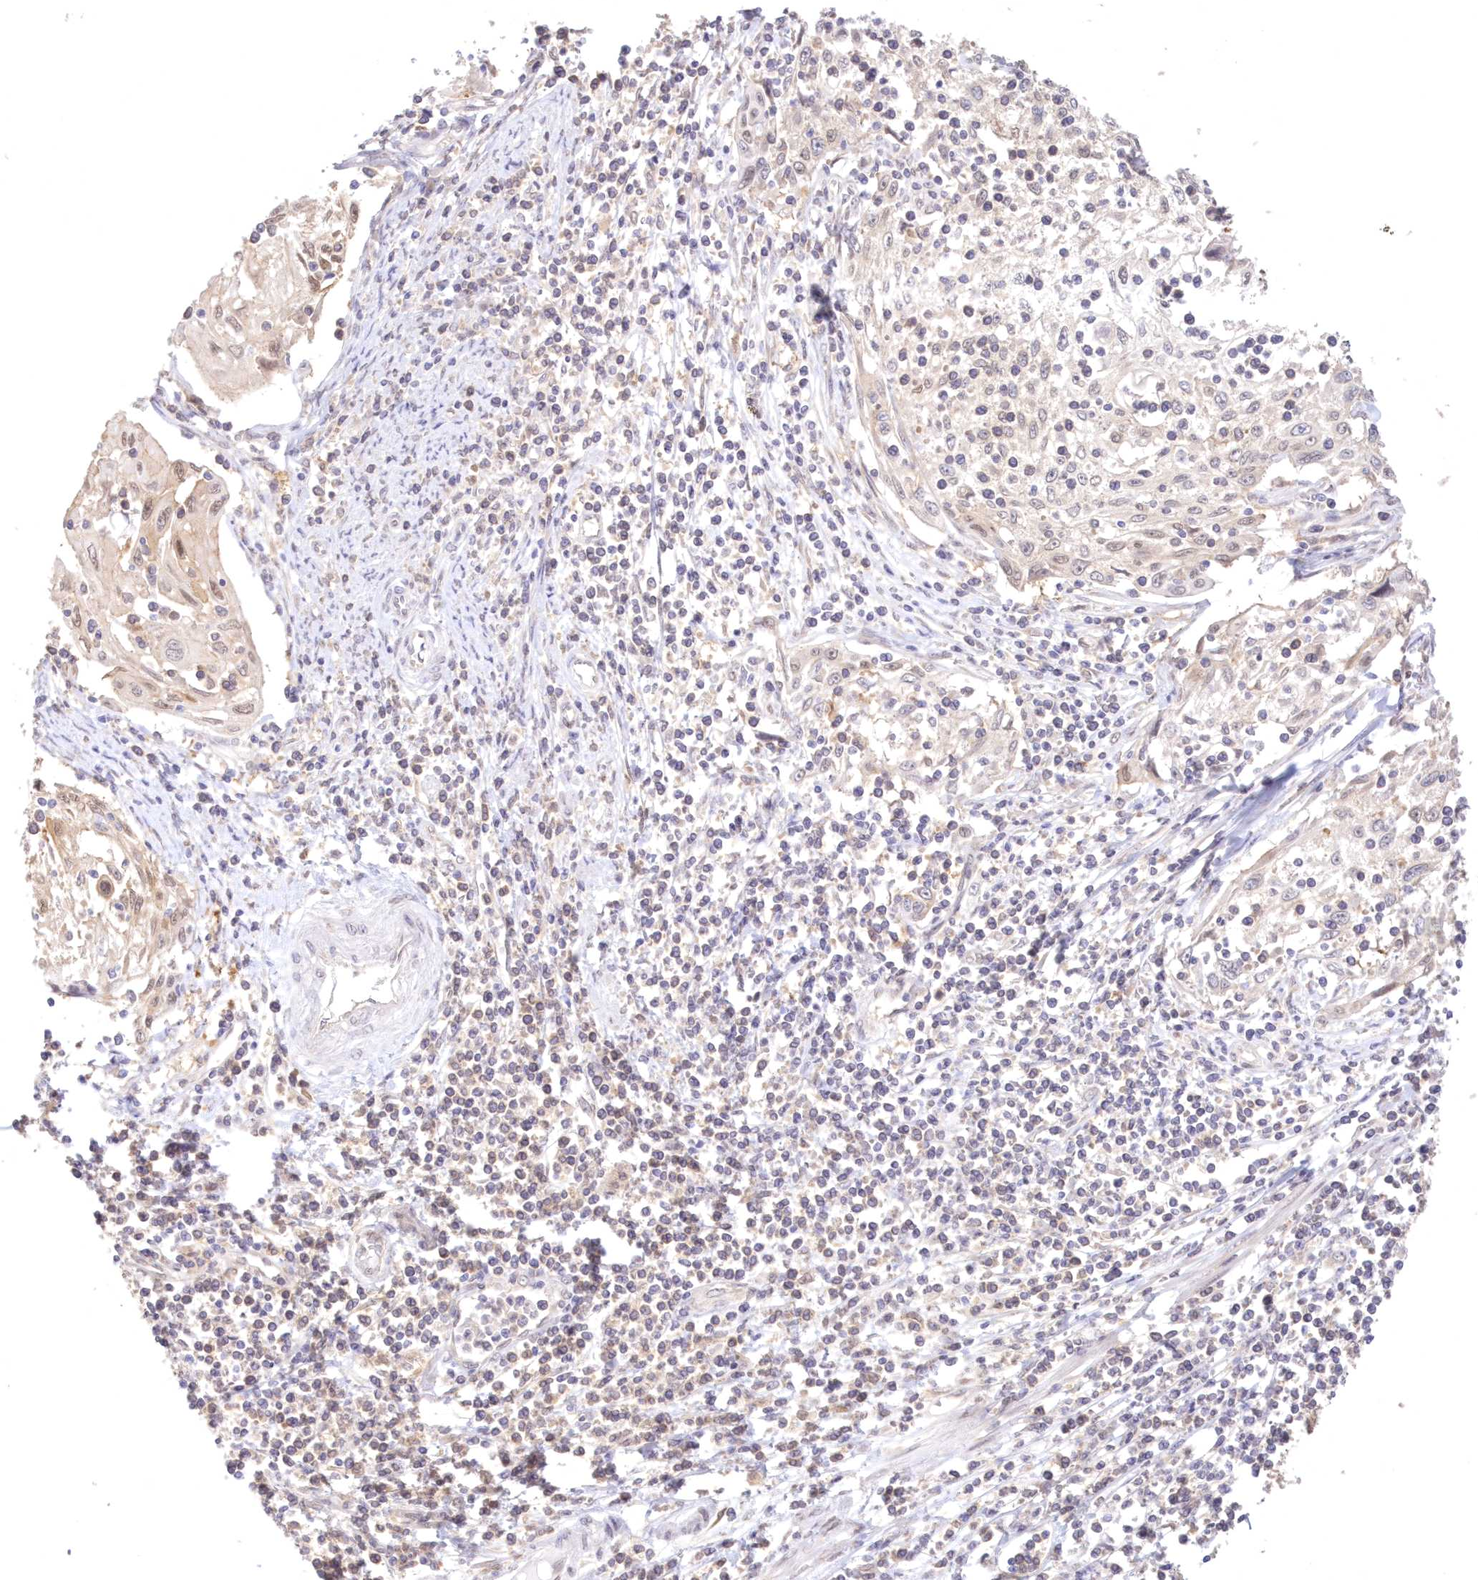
{"staining": {"intensity": "weak", "quantity": "25%-75%", "location": "cytoplasmic/membranous,nuclear"}, "tissue": "cervical cancer", "cell_type": "Tumor cells", "image_type": "cancer", "snomed": [{"axis": "morphology", "description": "Squamous cell carcinoma, NOS"}, {"axis": "topography", "description": "Cervix"}], "caption": "This image demonstrates immunohistochemistry staining of human cervical cancer (squamous cell carcinoma), with low weak cytoplasmic/membranous and nuclear positivity in approximately 25%-75% of tumor cells.", "gene": "RNPEP", "patient": {"sex": "female", "age": 70}}